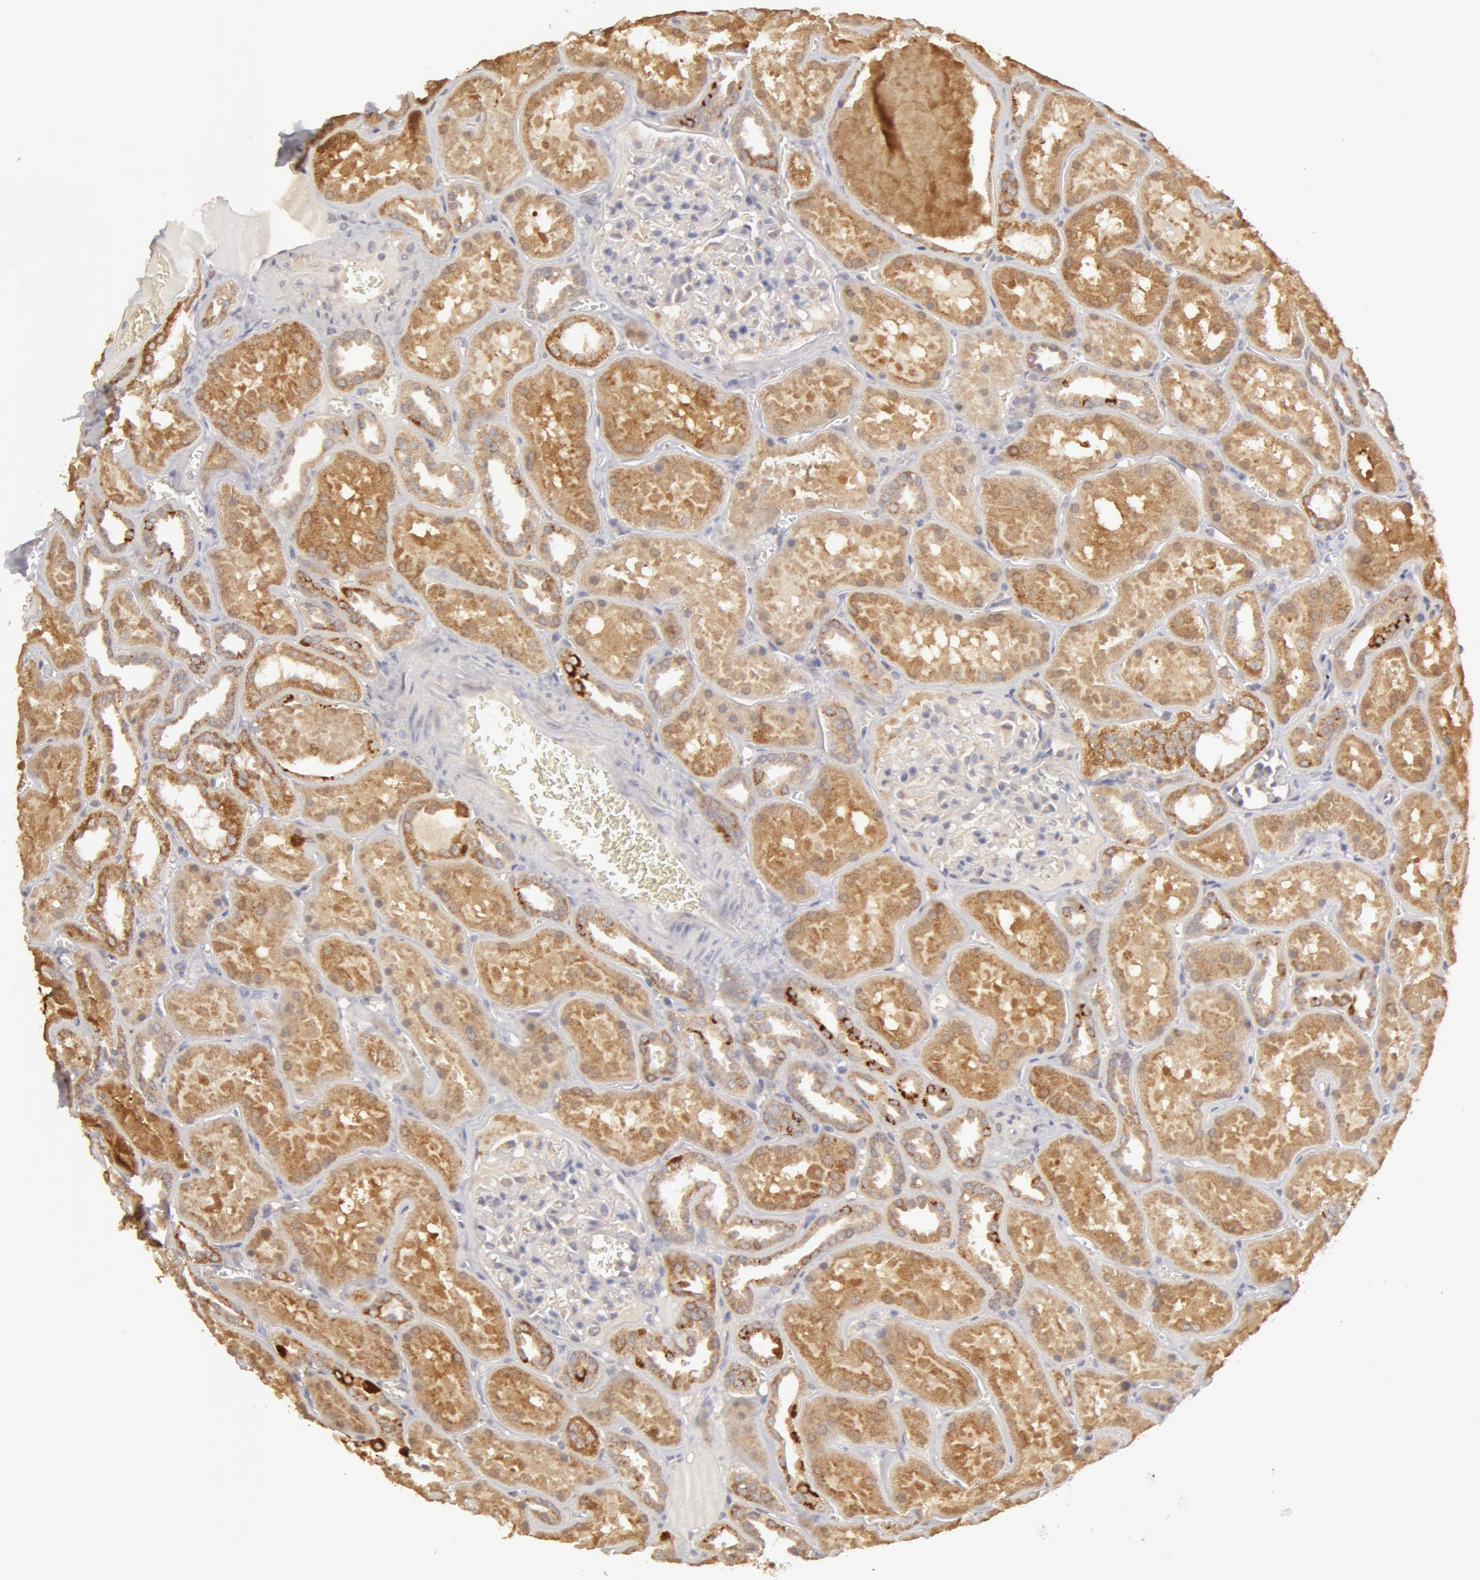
{"staining": {"intensity": "negative", "quantity": "none", "location": "none"}, "tissue": "kidney", "cell_type": "Cells in glomeruli", "image_type": "normal", "snomed": [{"axis": "morphology", "description": "Normal tissue, NOS"}, {"axis": "topography", "description": "Kidney"}], "caption": "Kidney stained for a protein using immunohistochemistry demonstrates no staining cells in glomeruli.", "gene": "ADPRH", "patient": {"sex": "female", "age": 52}}